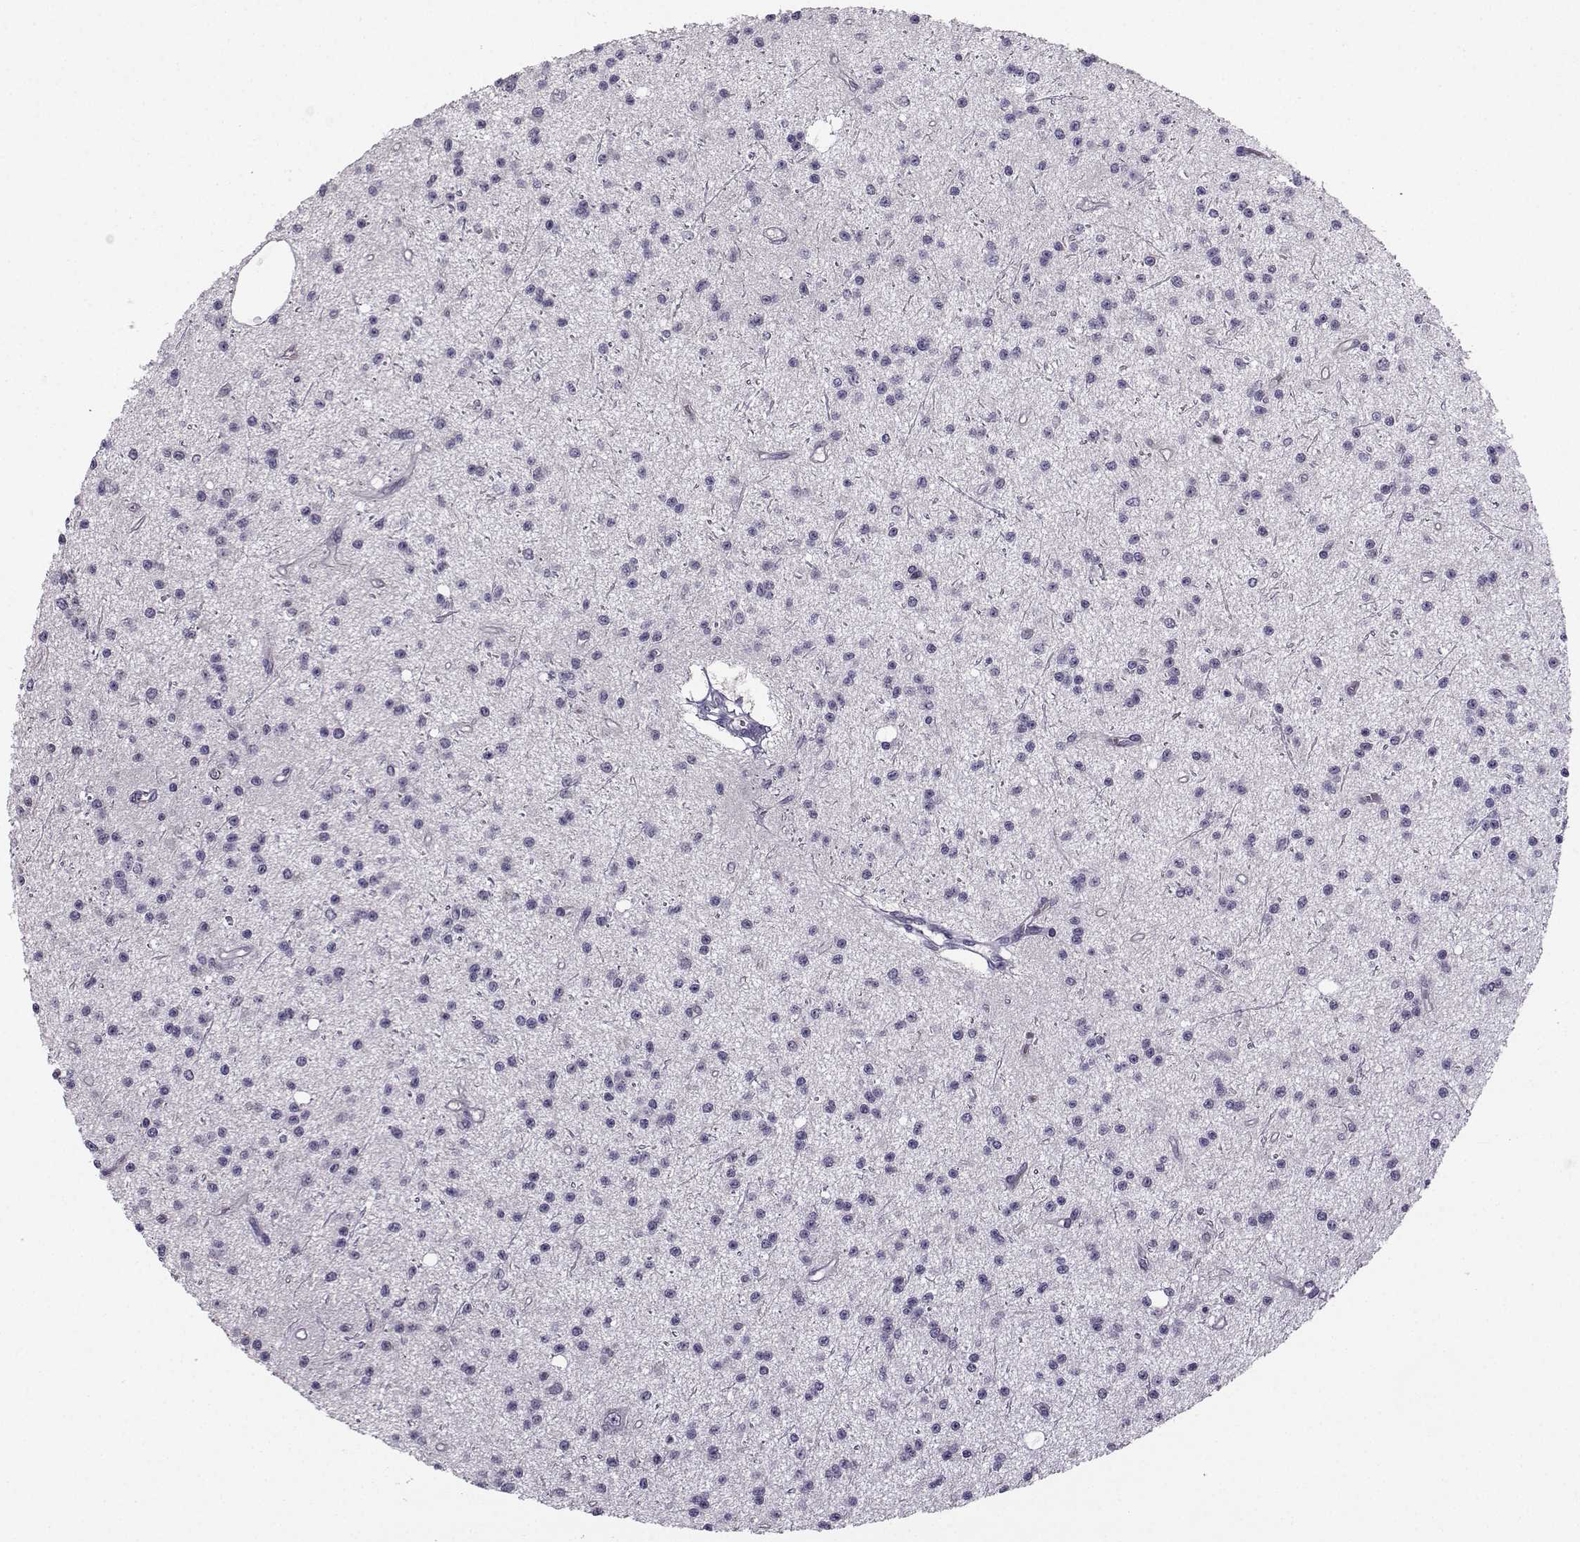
{"staining": {"intensity": "negative", "quantity": "none", "location": "none"}, "tissue": "glioma", "cell_type": "Tumor cells", "image_type": "cancer", "snomed": [{"axis": "morphology", "description": "Glioma, malignant, Low grade"}, {"axis": "topography", "description": "Brain"}], "caption": "DAB (3,3'-diaminobenzidine) immunohistochemical staining of glioma shows no significant staining in tumor cells.", "gene": "FCAMR", "patient": {"sex": "male", "age": 27}}